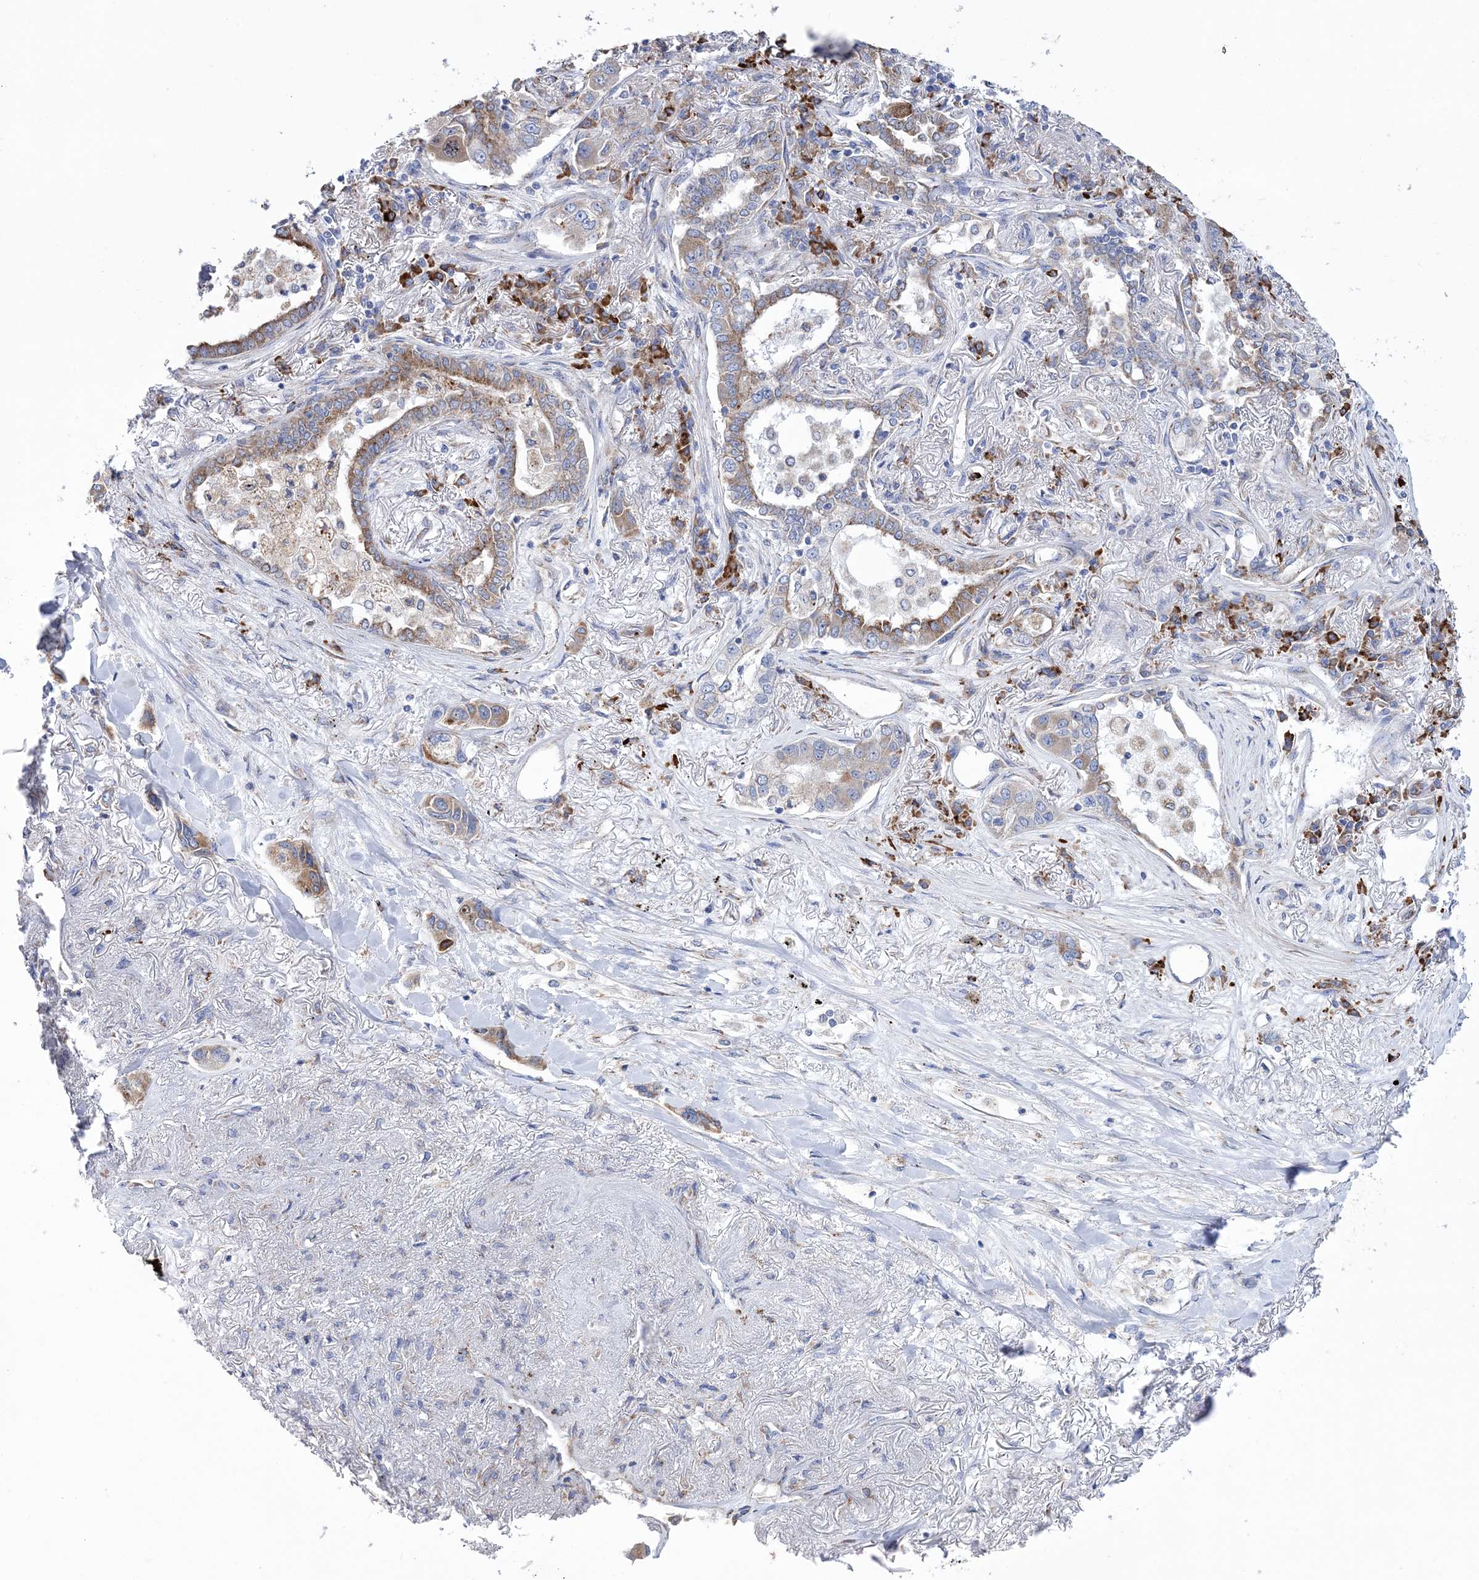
{"staining": {"intensity": "moderate", "quantity": "25%-75%", "location": "cytoplasmic/membranous"}, "tissue": "lung cancer", "cell_type": "Tumor cells", "image_type": "cancer", "snomed": [{"axis": "morphology", "description": "Adenocarcinoma, NOS"}, {"axis": "topography", "description": "Lung"}], "caption": "Lung cancer stained with a protein marker demonstrates moderate staining in tumor cells.", "gene": "MED31", "patient": {"sex": "male", "age": 49}}